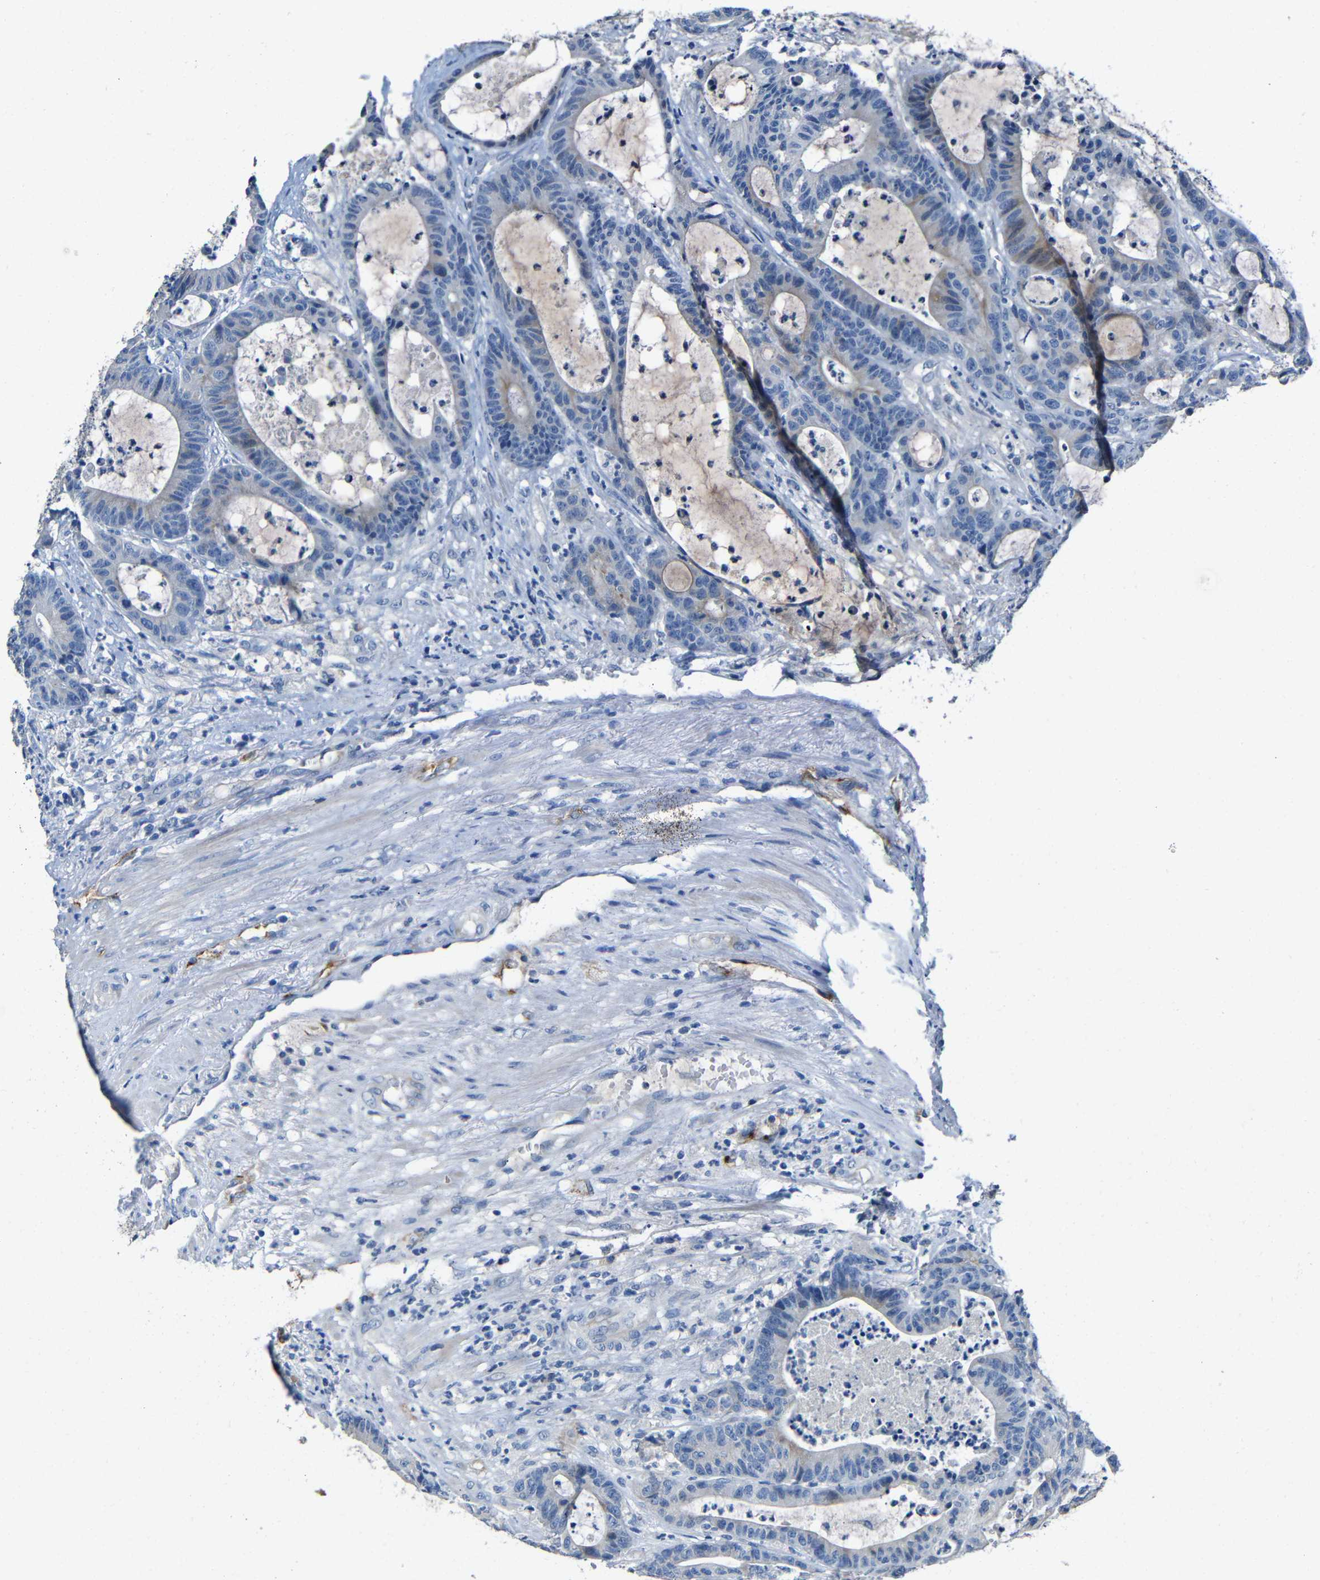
{"staining": {"intensity": "negative", "quantity": "none", "location": "none"}, "tissue": "colorectal cancer", "cell_type": "Tumor cells", "image_type": "cancer", "snomed": [{"axis": "morphology", "description": "Adenocarcinoma, NOS"}, {"axis": "topography", "description": "Colon"}], "caption": "The micrograph shows no significant staining in tumor cells of adenocarcinoma (colorectal).", "gene": "ACKR2", "patient": {"sex": "female", "age": 84}}